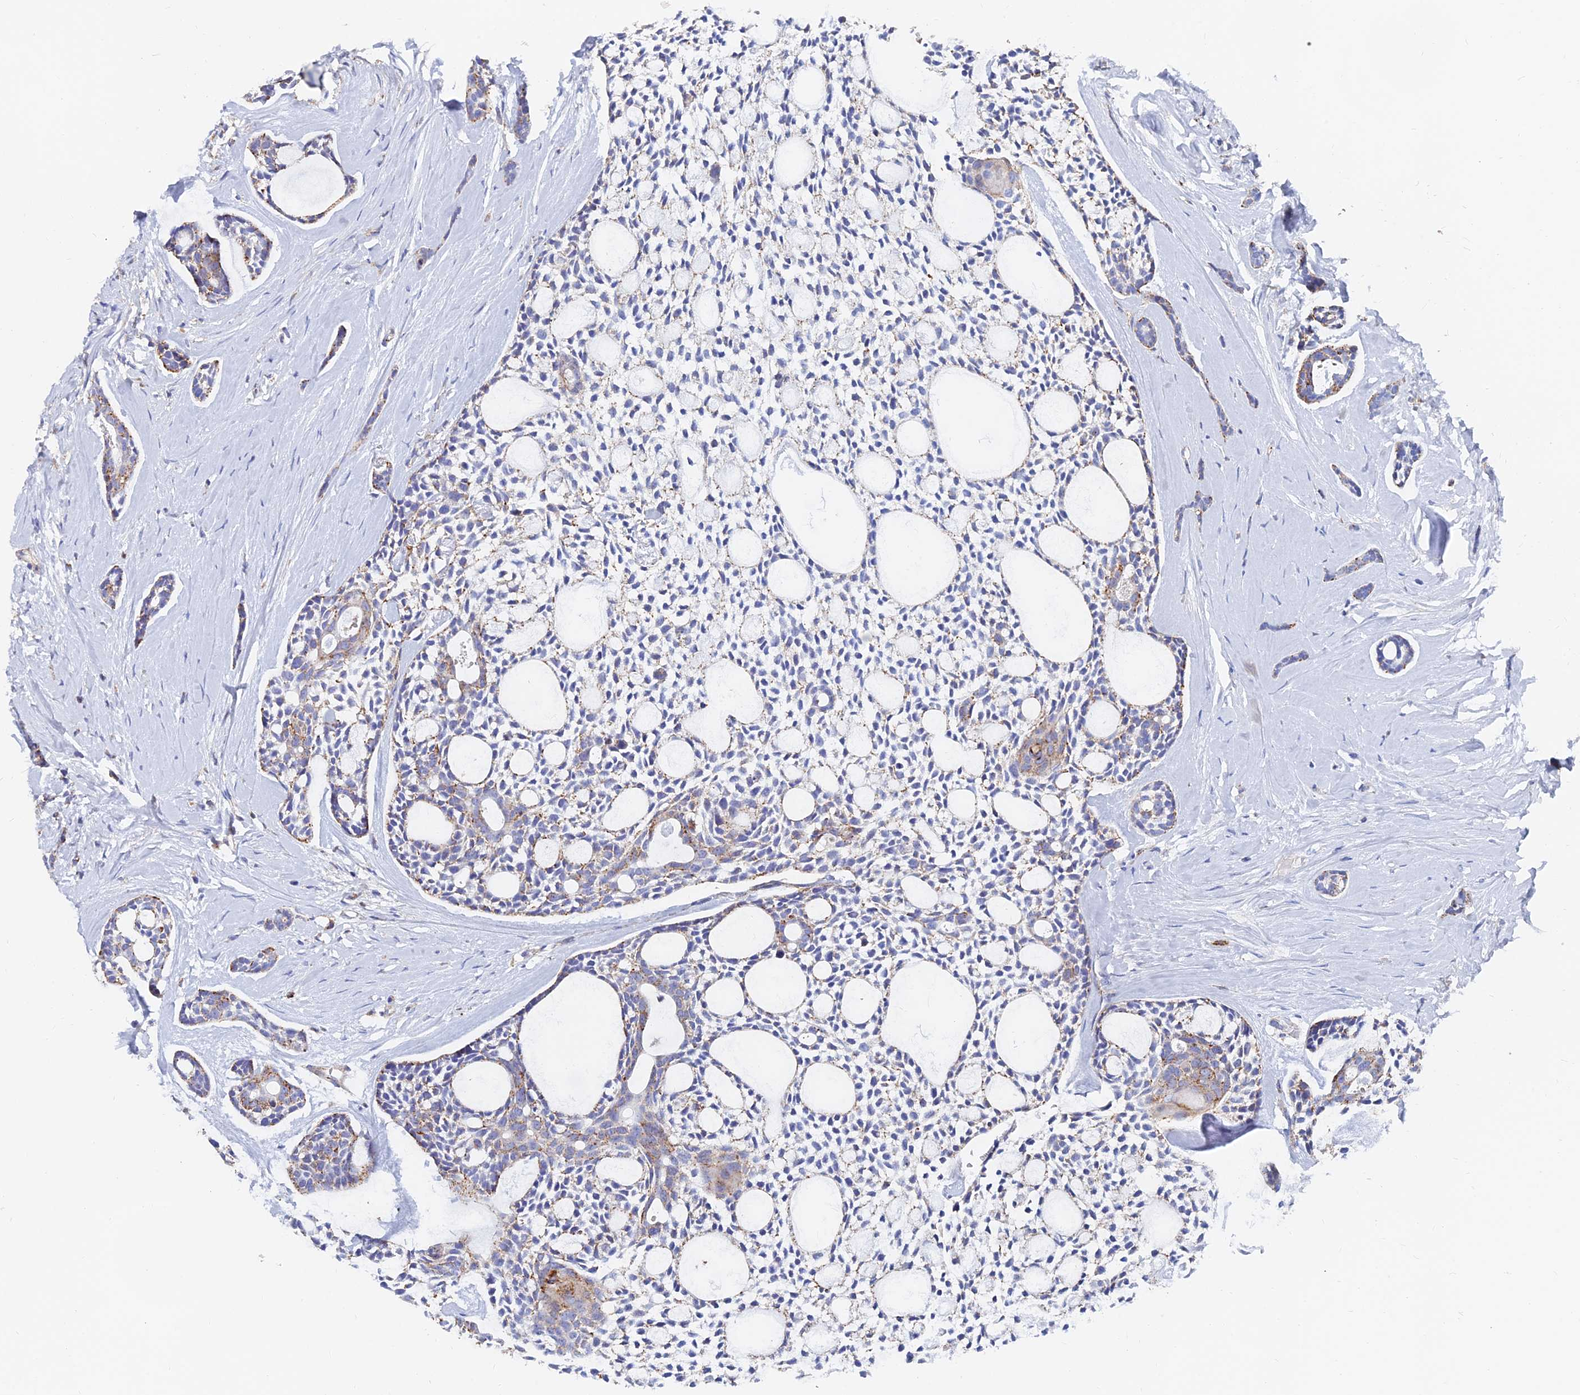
{"staining": {"intensity": "moderate", "quantity": "<25%", "location": "cytoplasmic/membranous"}, "tissue": "head and neck cancer", "cell_type": "Tumor cells", "image_type": "cancer", "snomed": [{"axis": "morphology", "description": "Adenocarcinoma, NOS"}, {"axis": "topography", "description": "Subcutis"}, {"axis": "topography", "description": "Head-Neck"}], "caption": "Immunohistochemistry (IHC) of head and neck adenocarcinoma displays low levels of moderate cytoplasmic/membranous positivity in about <25% of tumor cells.", "gene": "SPNS1", "patient": {"sex": "female", "age": 73}}